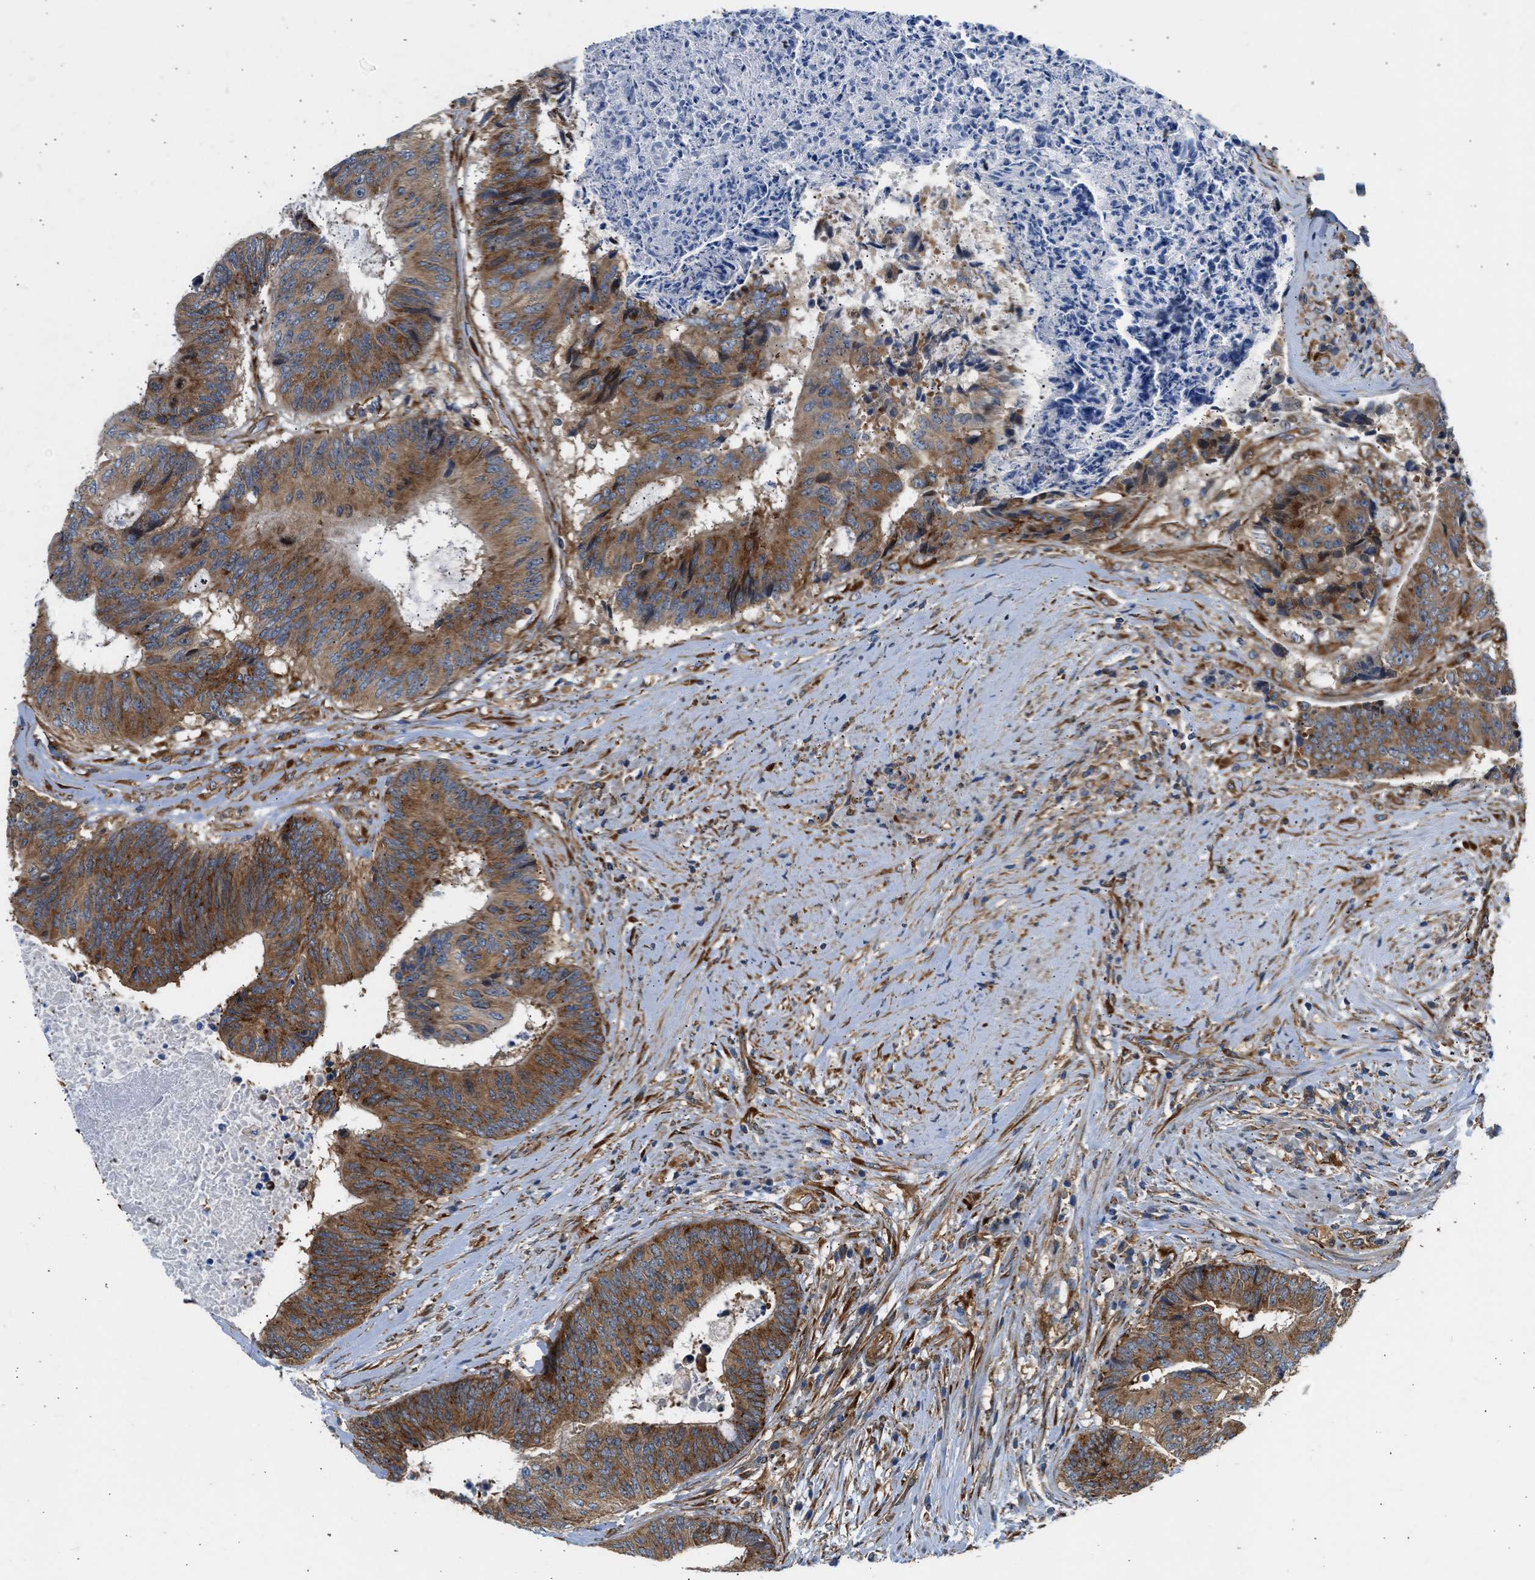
{"staining": {"intensity": "strong", "quantity": ">75%", "location": "cytoplasmic/membranous"}, "tissue": "colorectal cancer", "cell_type": "Tumor cells", "image_type": "cancer", "snomed": [{"axis": "morphology", "description": "Adenocarcinoma, NOS"}, {"axis": "topography", "description": "Rectum"}], "caption": "Immunohistochemical staining of human colorectal adenocarcinoma shows strong cytoplasmic/membranous protein positivity in approximately >75% of tumor cells. The staining was performed using DAB (3,3'-diaminobenzidine) to visualize the protein expression in brown, while the nuclei were stained in blue with hematoxylin (Magnification: 20x).", "gene": "SEPTIN2", "patient": {"sex": "male", "age": 72}}